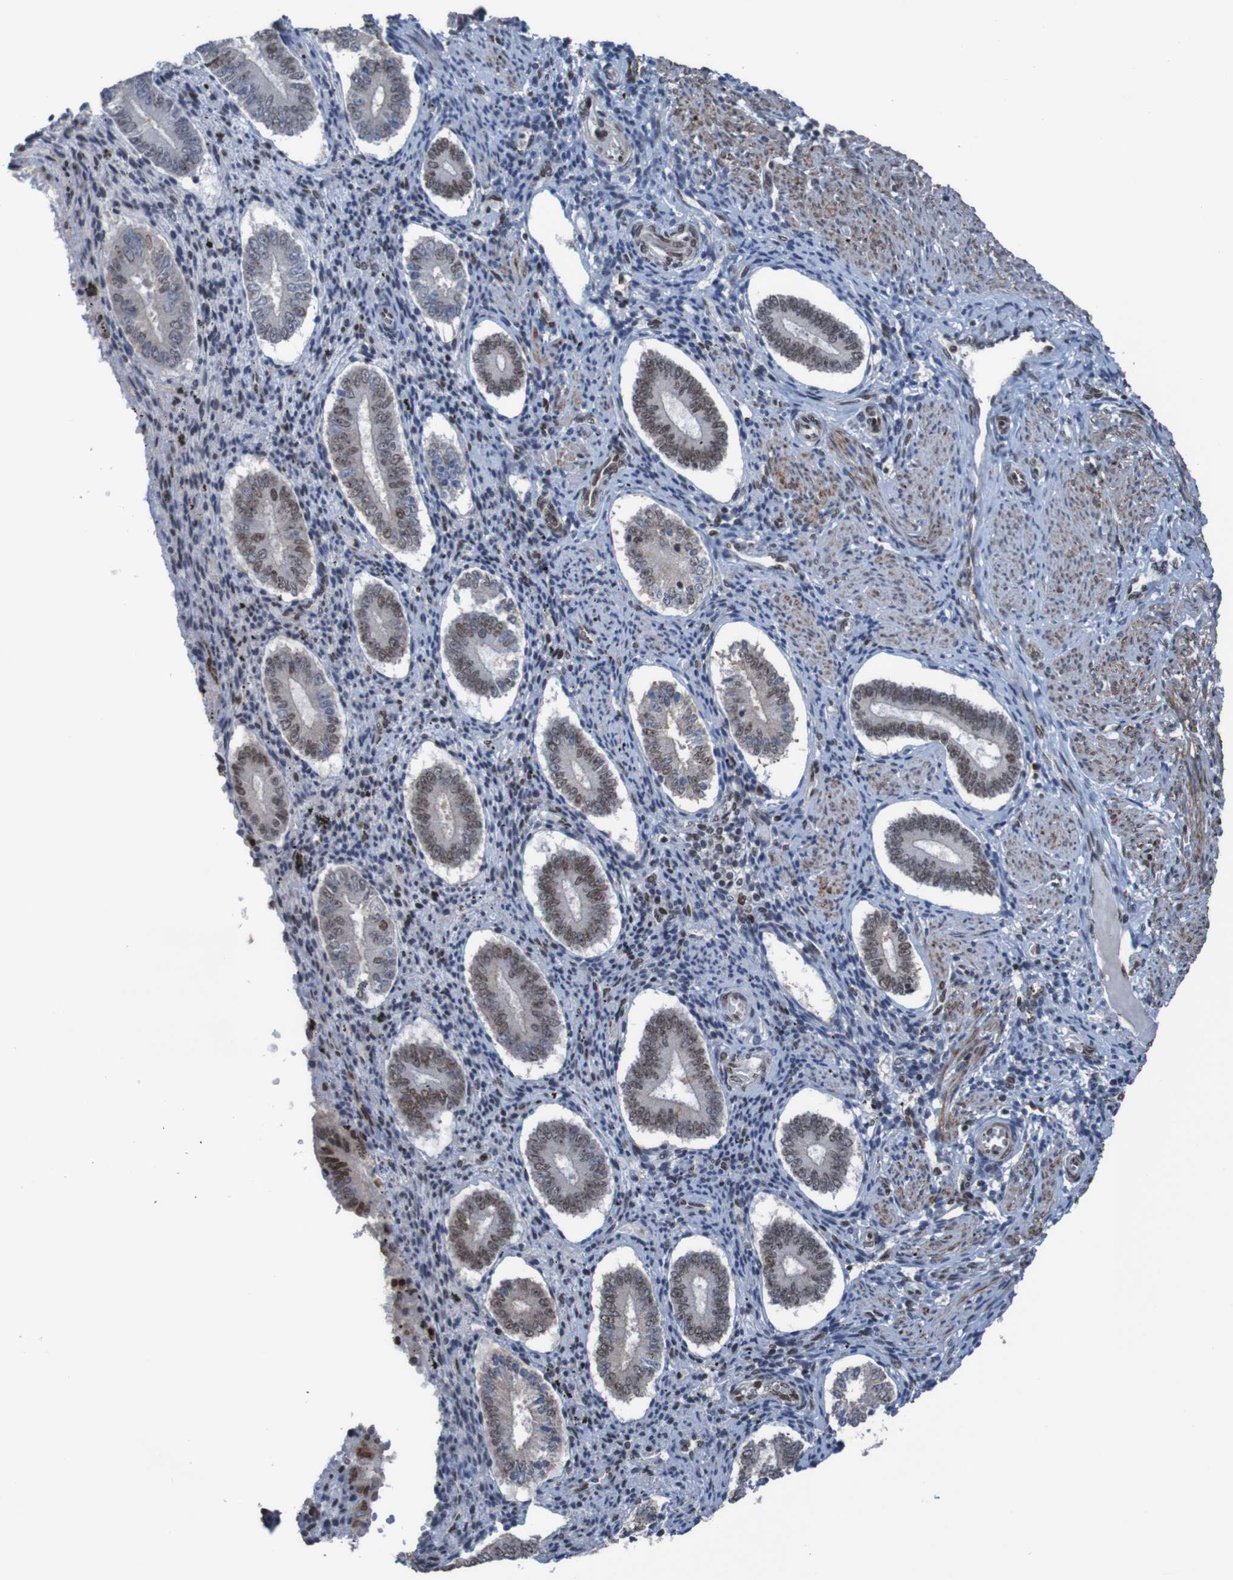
{"staining": {"intensity": "strong", "quantity": "<25%", "location": "nuclear"}, "tissue": "endometrium", "cell_type": "Cells in endometrial stroma", "image_type": "normal", "snomed": [{"axis": "morphology", "description": "Normal tissue, NOS"}, {"axis": "topography", "description": "Endometrium"}], "caption": "The image reveals staining of normal endometrium, revealing strong nuclear protein staining (brown color) within cells in endometrial stroma.", "gene": "PHF2", "patient": {"sex": "female", "age": 42}}